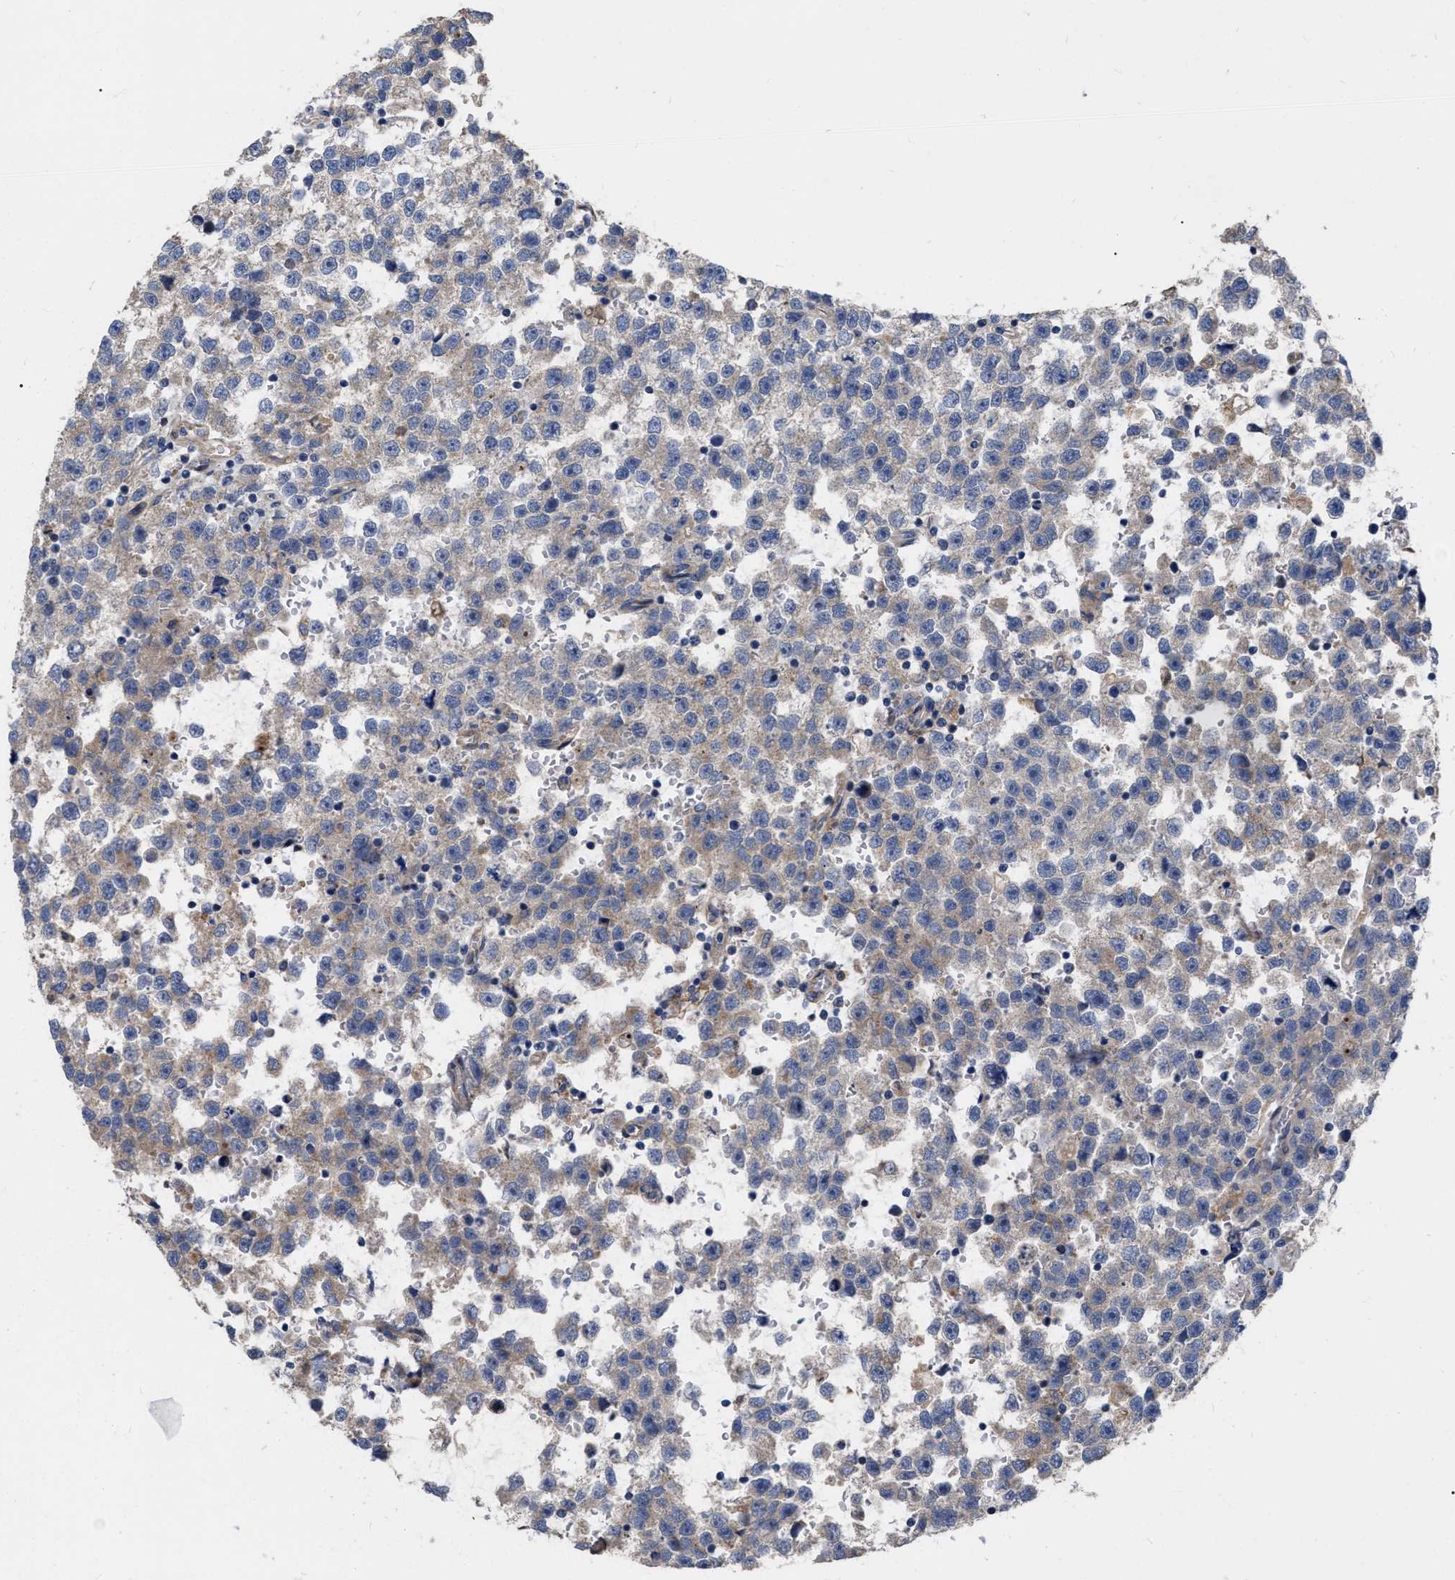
{"staining": {"intensity": "weak", "quantity": "<25%", "location": "cytoplasmic/membranous"}, "tissue": "testis cancer", "cell_type": "Tumor cells", "image_type": "cancer", "snomed": [{"axis": "morphology", "description": "Seminoma, NOS"}, {"axis": "topography", "description": "Testis"}], "caption": "This is an IHC micrograph of human testis seminoma. There is no expression in tumor cells.", "gene": "MLST8", "patient": {"sex": "male", "age": 33}}